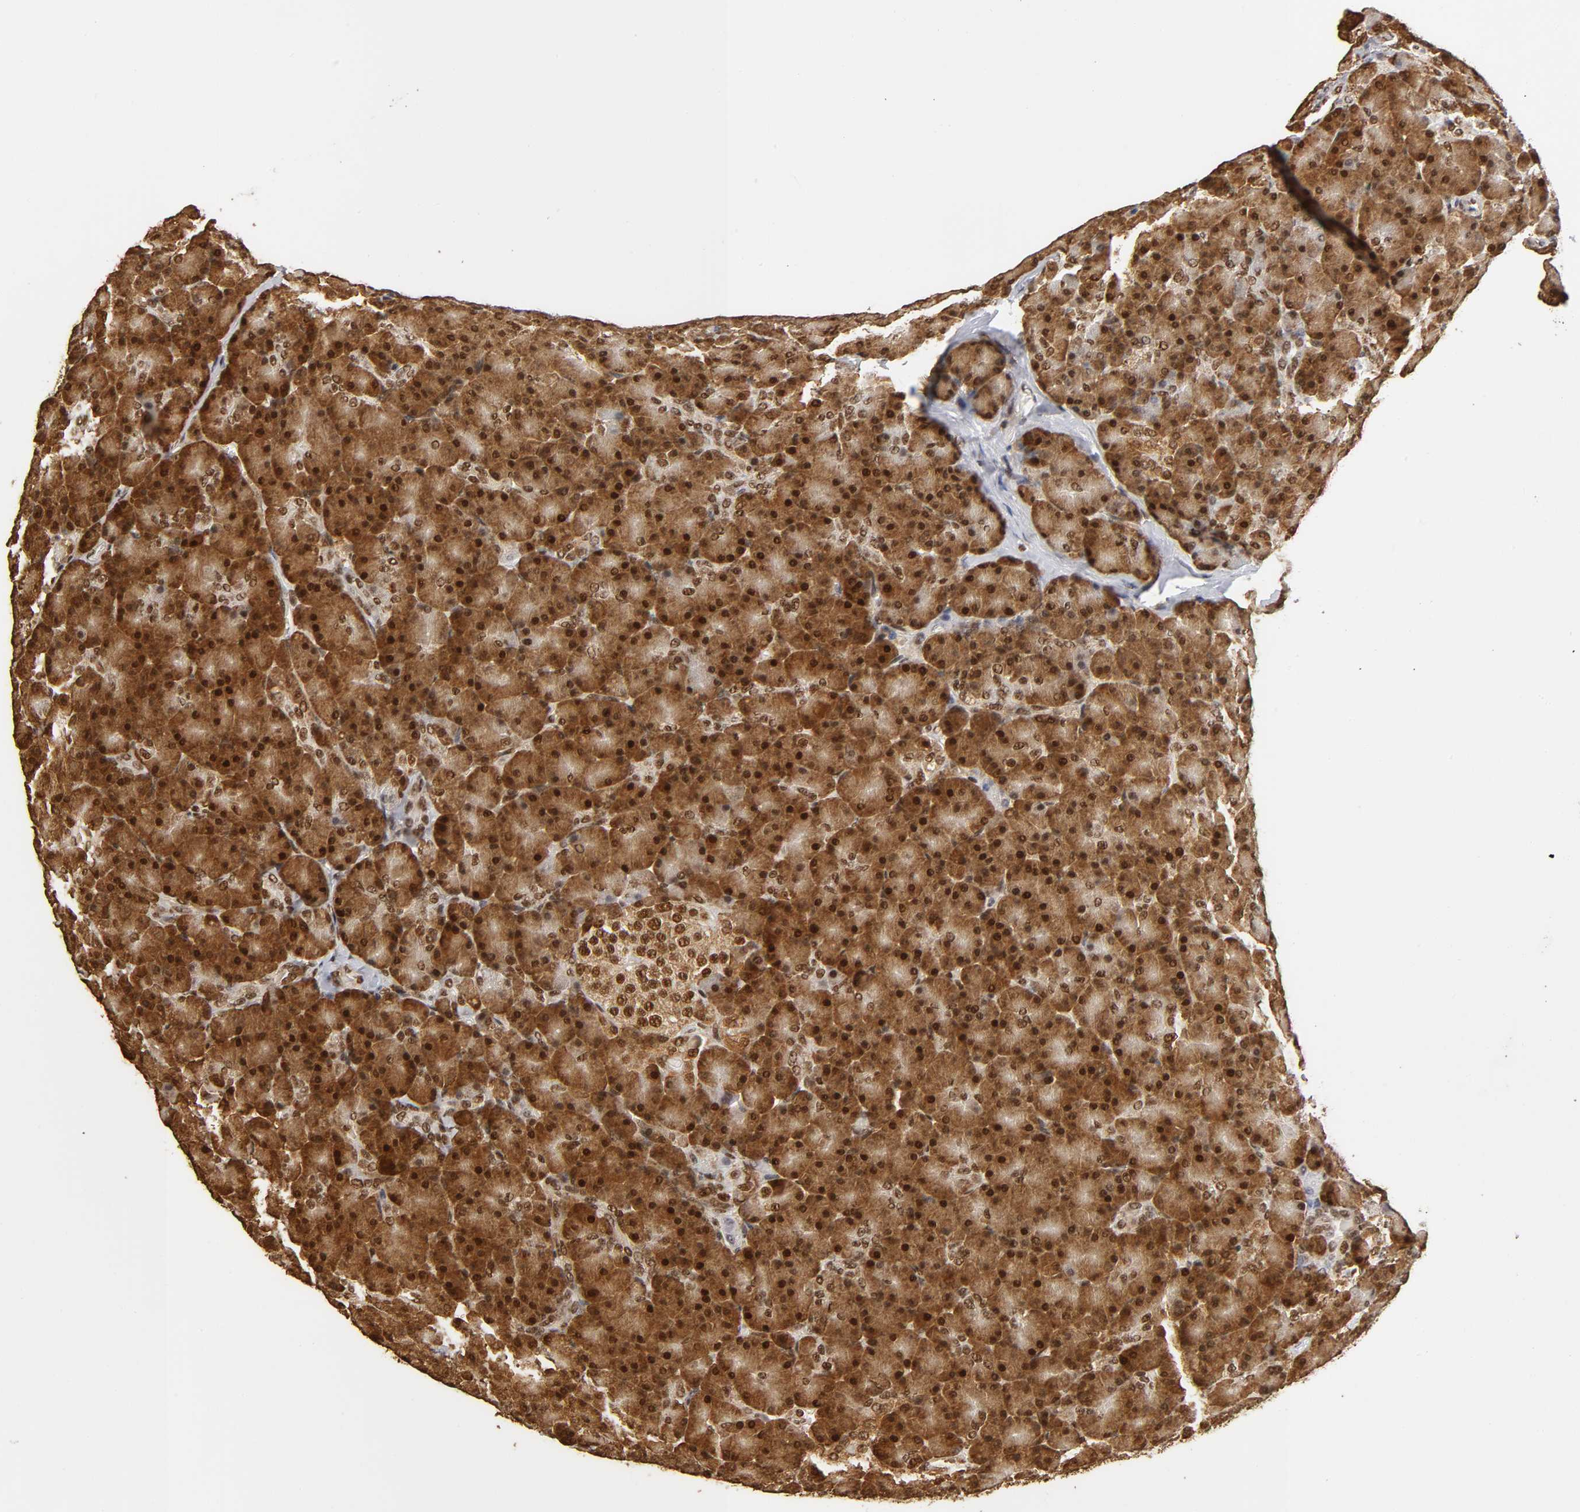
{"staining": {"intensity": "strong", "quantity": ">75%", "location": "cytoplasmic/membranous,nuclear"}, "tissue": "pancreas", "cell_type": "Exocrine glandular cells", "image_type": "normal", "snomed": [{"axis": "morphology", "description": "Normal tissue, NOS"}, {"axis": "topography", "description": "Pancreas"}], "caption": "Pancreas stained with a protein marker exhibits strong staining in exocrine glandular cells.", "gene": "RNF122", "patient": {"sex": "female", "age": 43}}